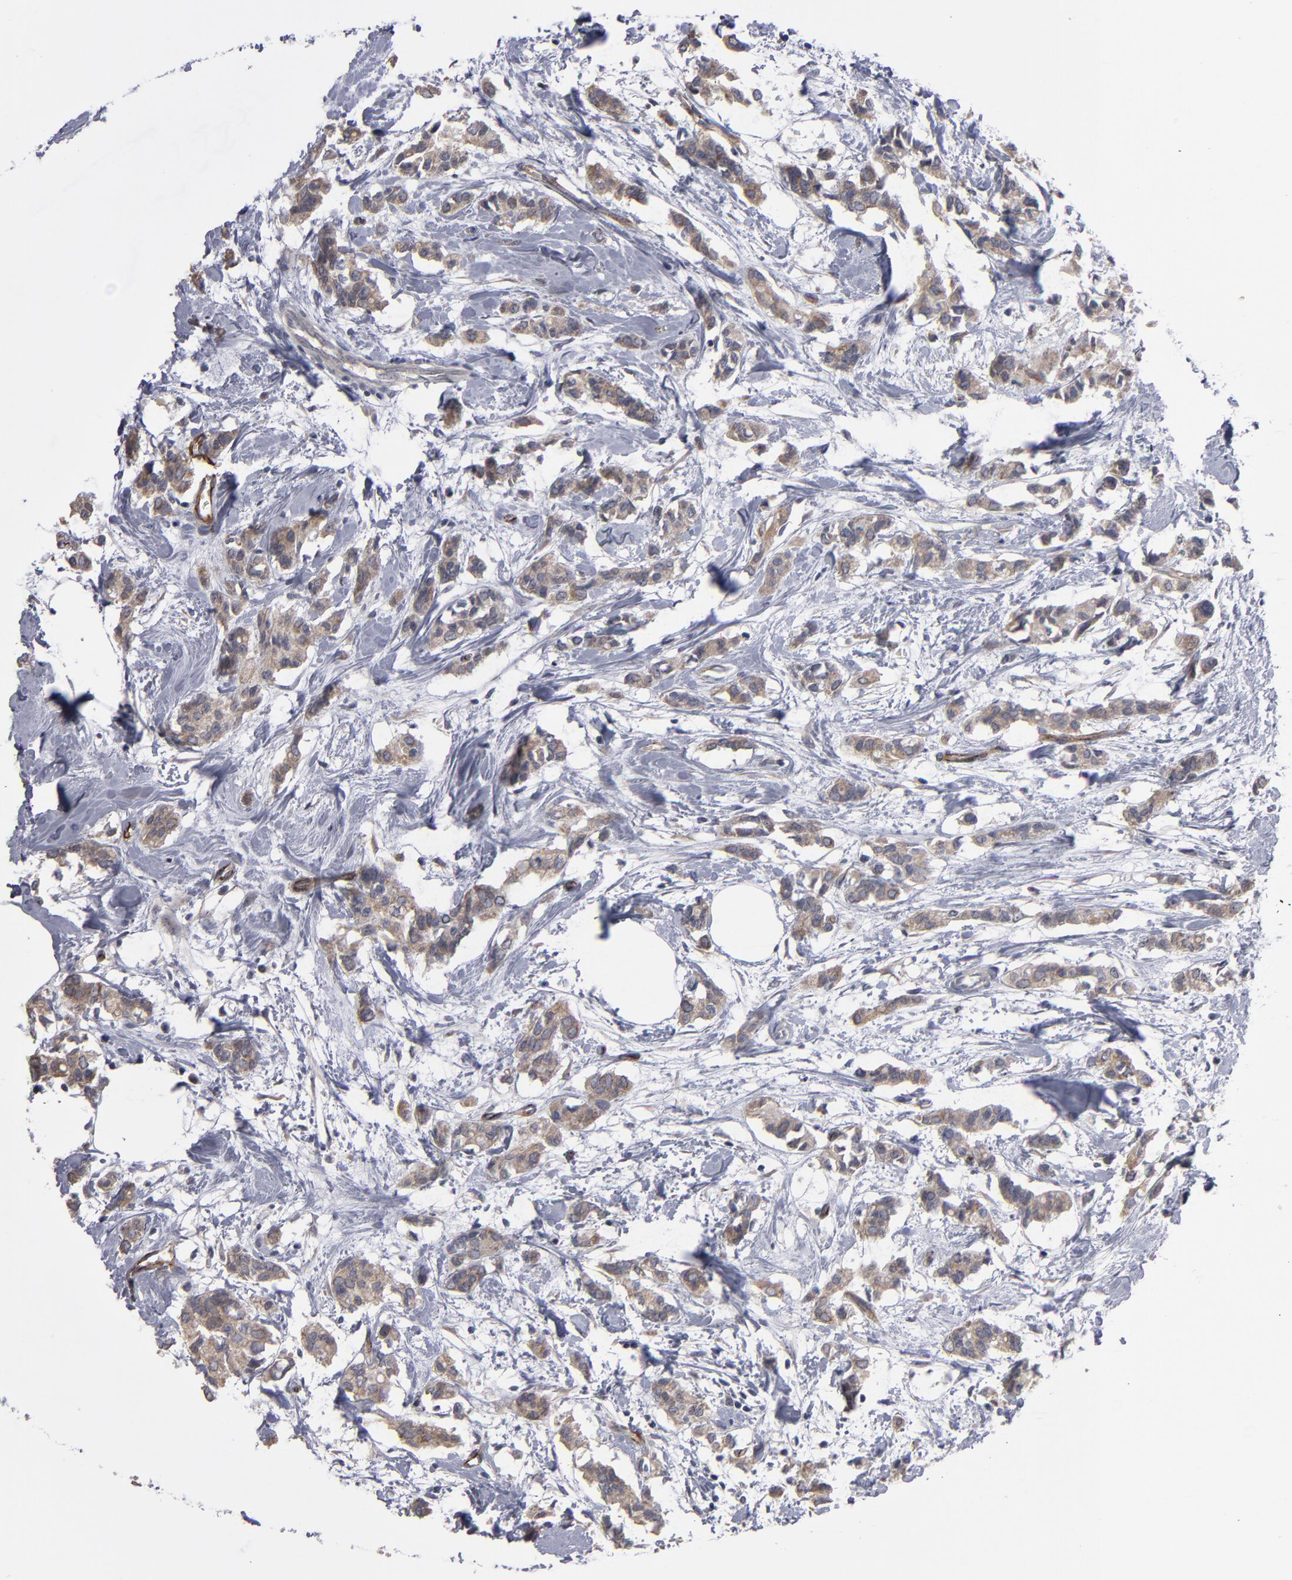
{"staining": {"intensity": "moderate", "quantity": ">75%", "location": "cytoplasmic/membranous"}, "tissue": "breast cancer", "cell_type": "Tumor cells", "image_type": "cancer", "snomed": [{"axis": "morphology", "description": "Duct carcinoma"}, {"axis": "topography", "description": "Breast"}], "caption": "Breast intraductal carcinoma stained with immunohistochemistry demonstrates moderate cytoplasmic/membranous staining in about >75% of tumor cells.", "gene": "ZNF175", "patient": {"sex": "female", "age": 84}}